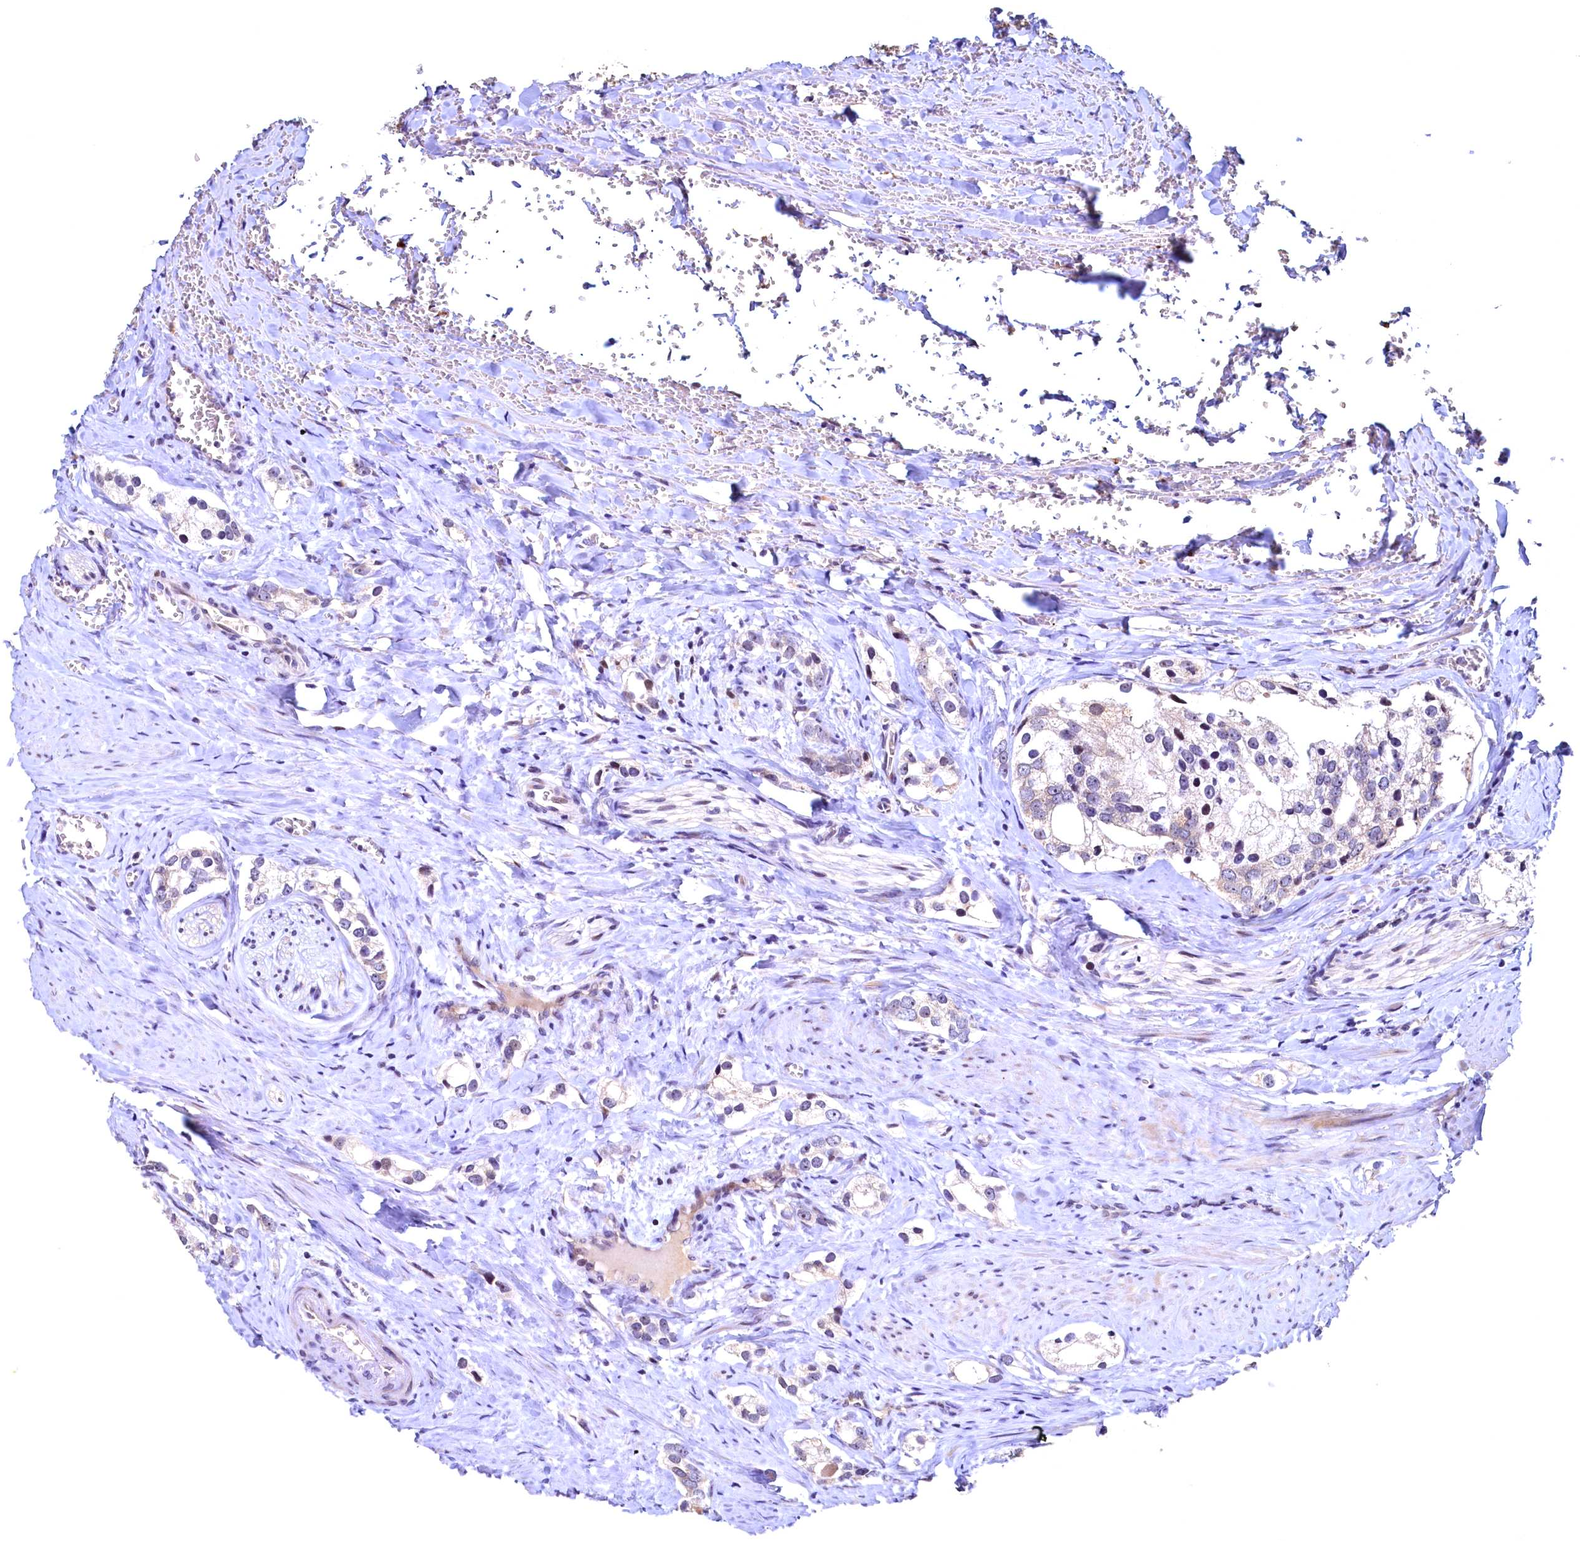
{"staining": {"intensity": "negative", "quantity": "none", "location": "none"}, "tissue": "prostate cancer", "cell_type": "Tumor cells", "image_type": "cancer", "snomed": [{"axis": "morphology", "description": "Adenocarcinoma, High grade"}, {"axis": "topography", "description": "Prostate"}], "caption": "High power microscopy histopathology image of an immunohistochemistry image of prostate high-grade adenocarcinoma, revealing no significant expression in tumor cells.", "gene": "LATS2", "patient": {"sex": "male", "age": 66}}